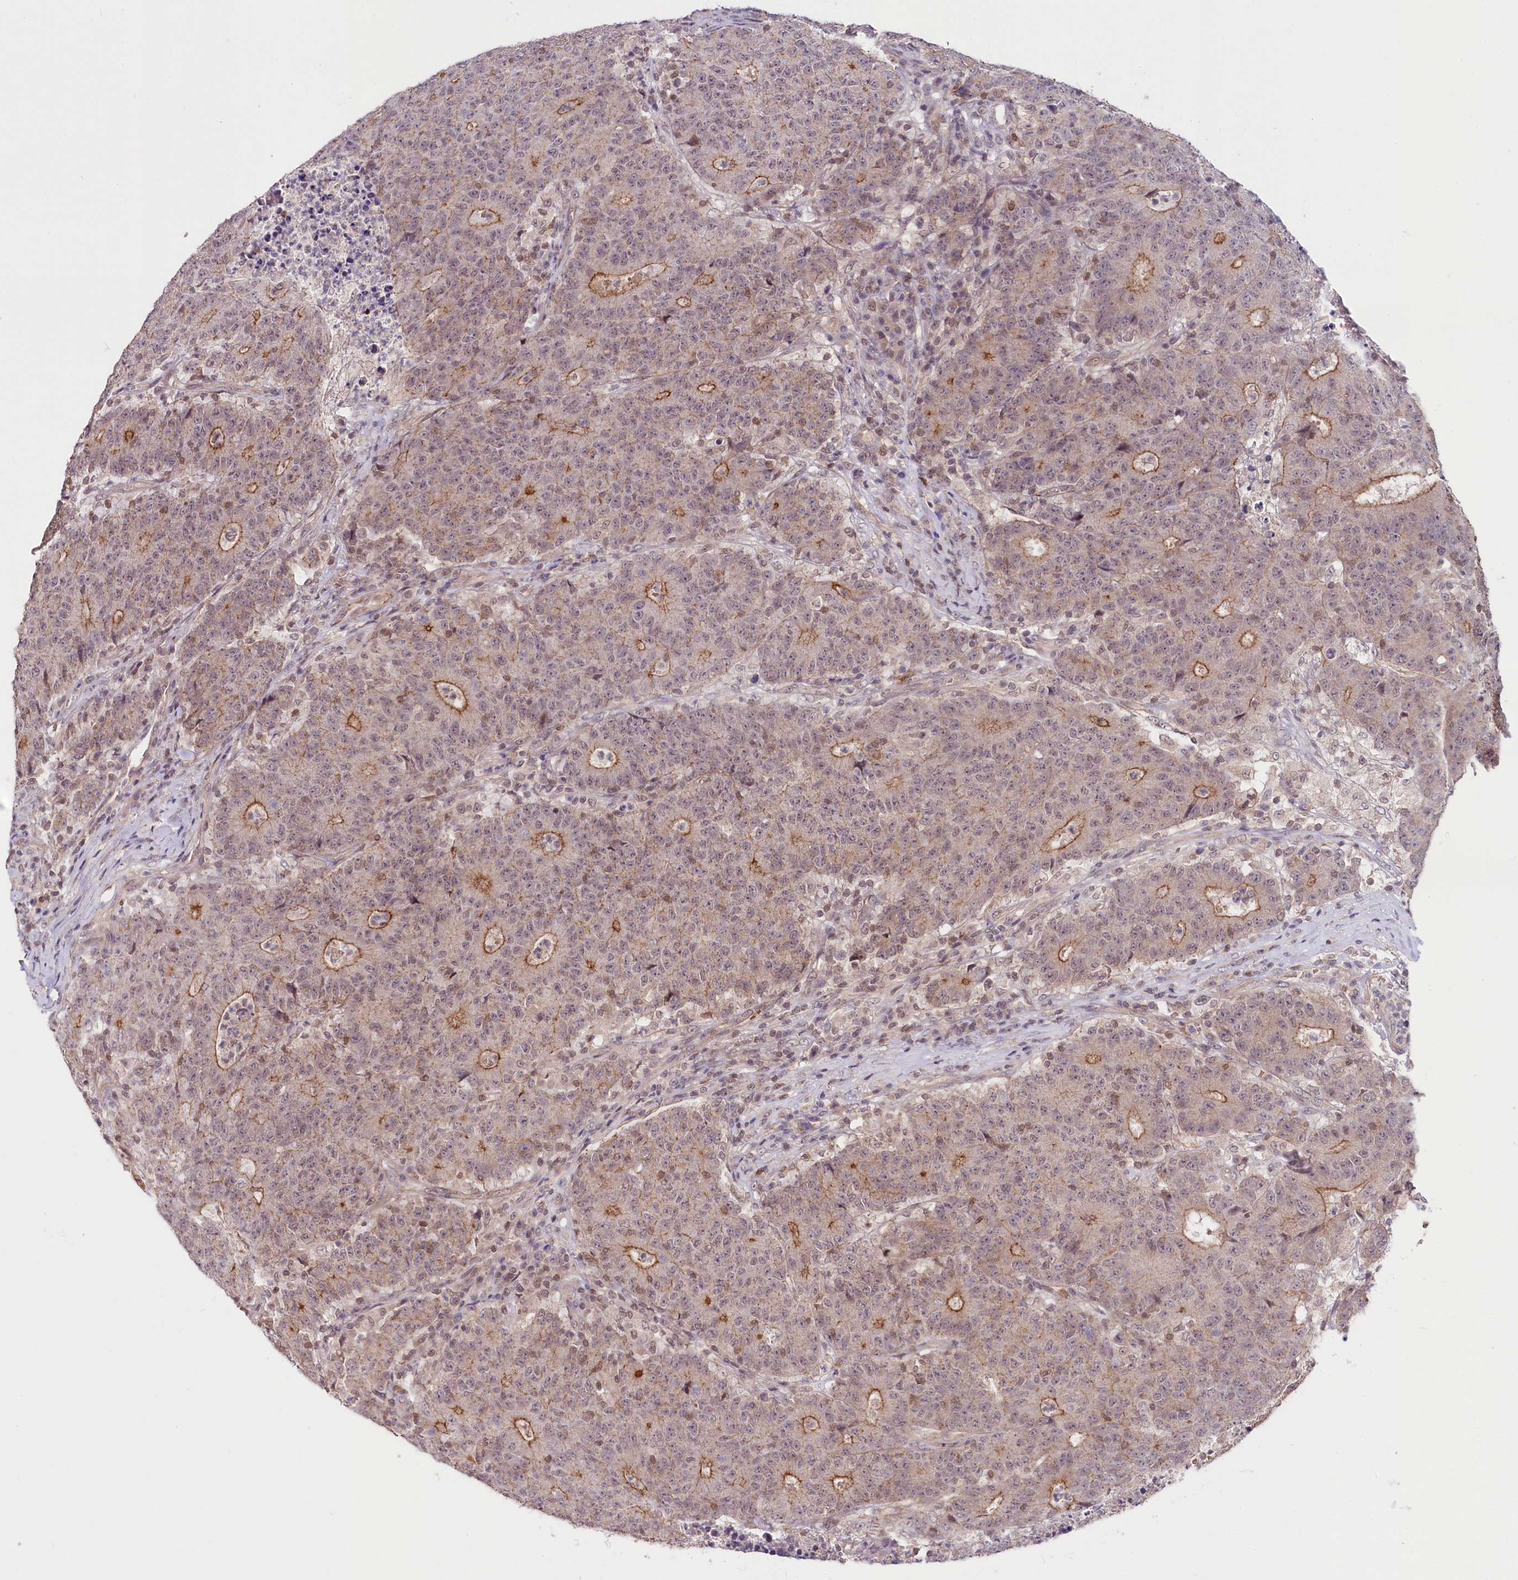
{"staining": {"intensity": "moderate", "quantity": "<25%", "location": "cytoplasmic/membranous,nuclear"}, "tissue": "colorectal cancer", "cell_type": "Tumor cells", "image_type": "cancer", "snomed": [{"axis": "morphology", "description": "Adenocarcinoma, NOS"}, {"axis": "topography", "description": "Colon"}], "caption": "Colorectal cancer stained for a protein (brown) reveals moderate cytoplasmic/membranous and nuclear positive positivity in approximately <25% of tumor cells.", "gene": "TAFAZZIN", "patient": {"sex": "female", "age": 75}}